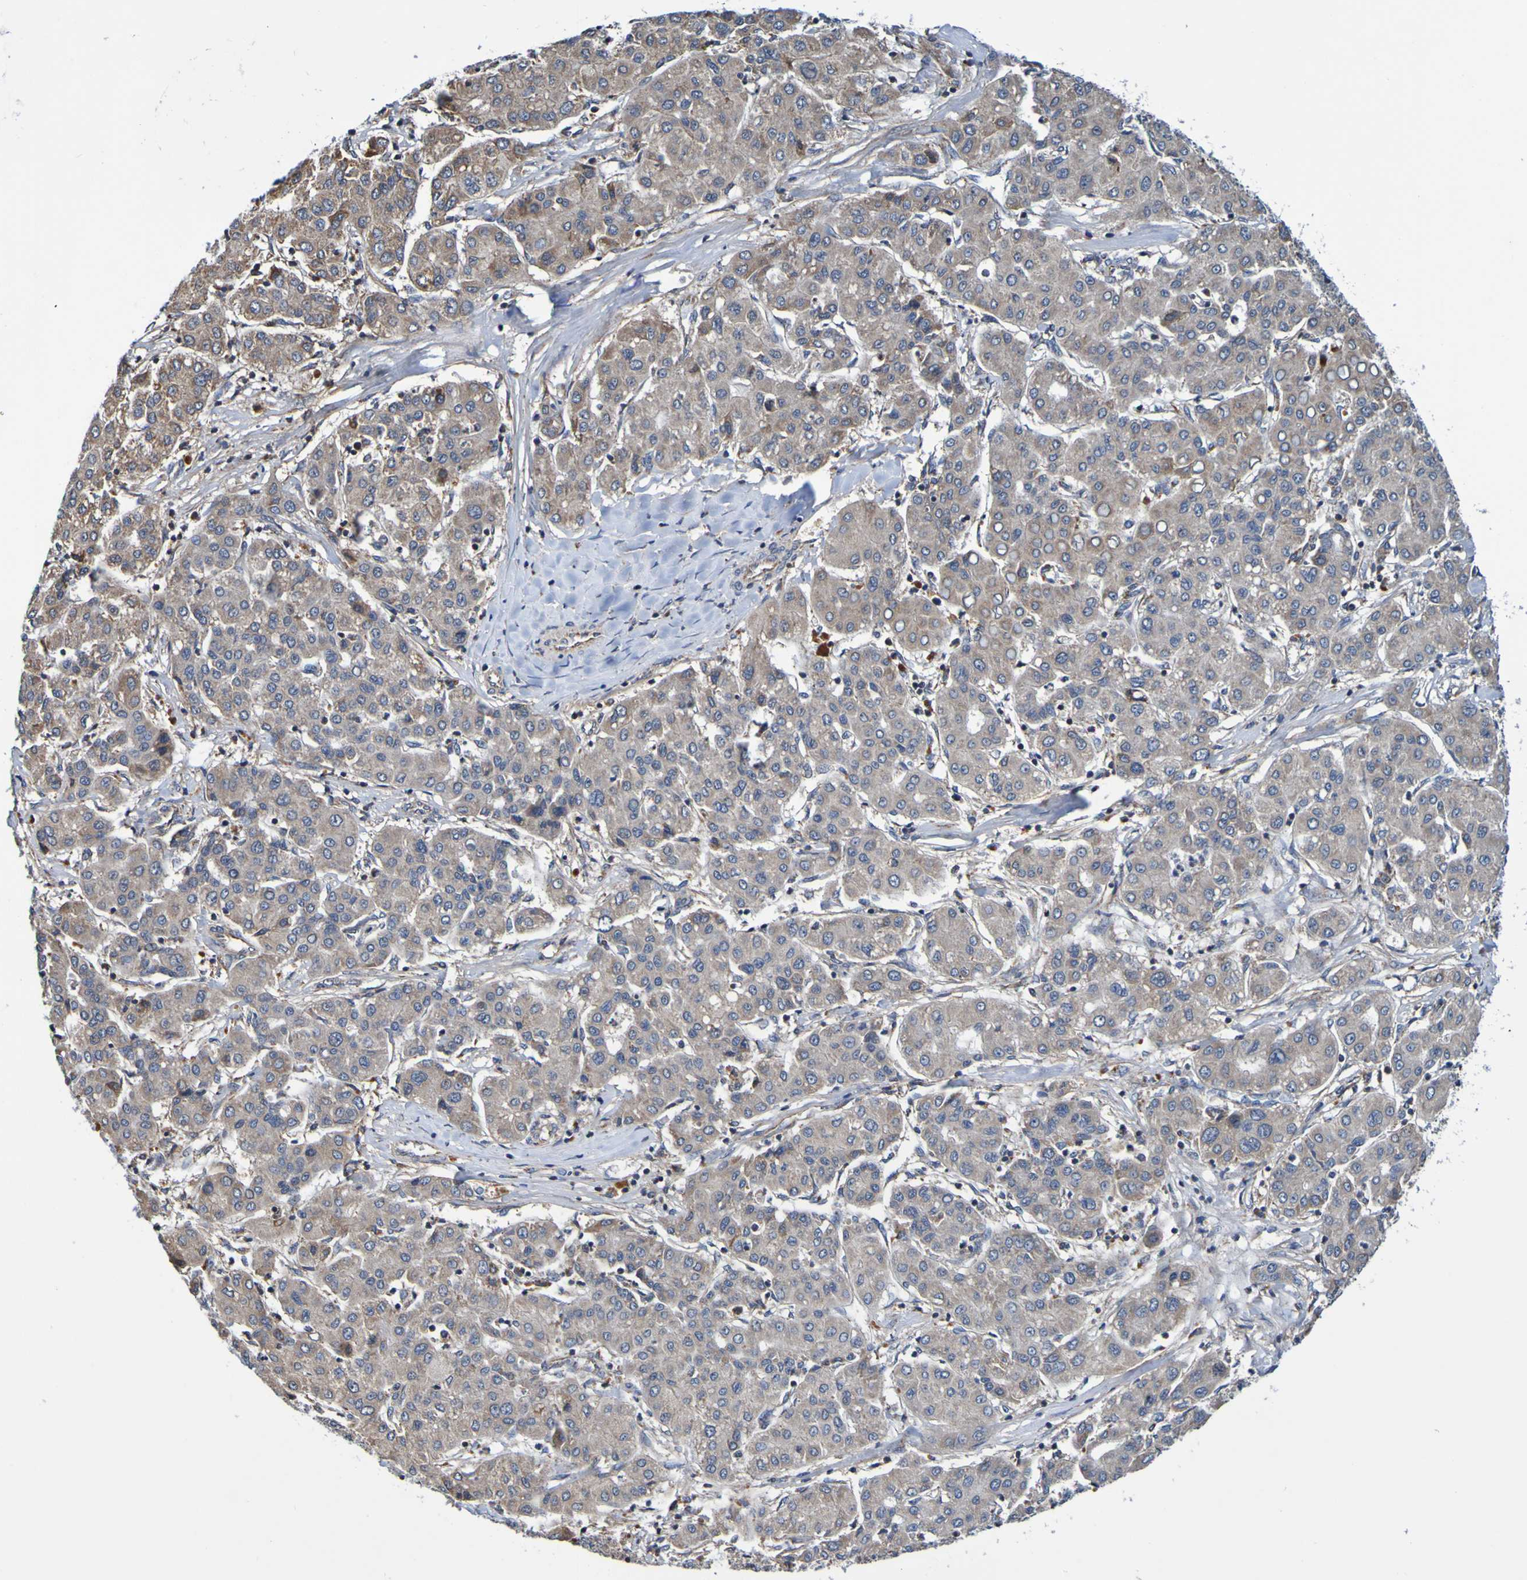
{"staining": {"intensity": "moderate", "quantity": ">75%", "location": "cytoplasmic/membranous"}, "tissue": "liver cancer", "cell_type": "Tumor cells", "image_type": "cancer", "snomed": [{"axis": "morphology", "description": "Carcinoma, Hepatocellular, NOS"}, {"axis": "topography", "description": "Liver"}], "caption": "Liver hepatocellular carcinoma stained with immunohistochemistry (IHC) exhibits moderate cytoplasmic/membranous expression in approximately >75% of tumor cells.", "gene": "AXIN1", "patient": {"sex": "male", "age": 65}}